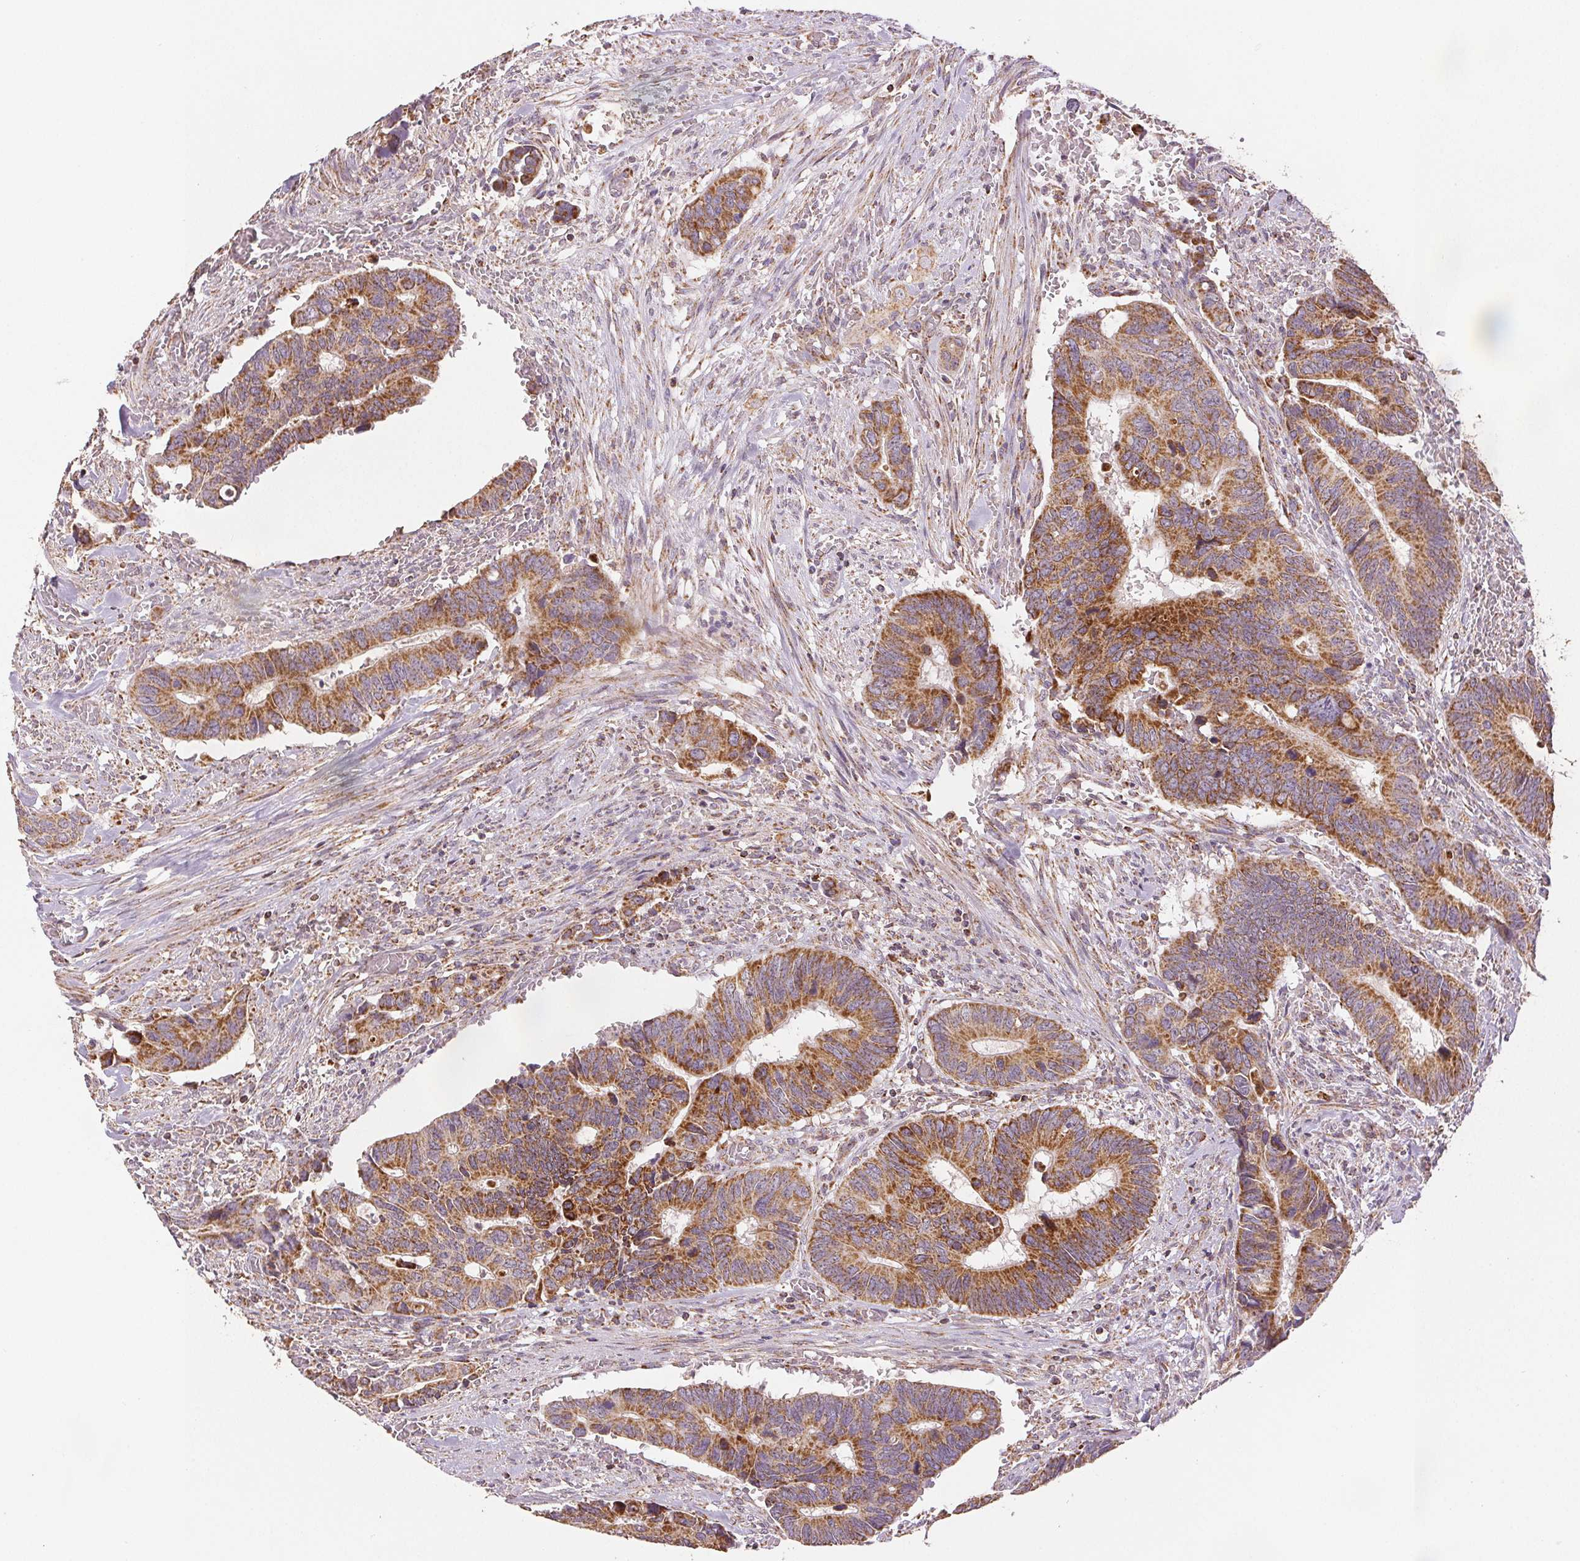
{"staining": {"intensity": "strong", "quantity": ">75%", "location": "cytoplasmic/membranous"}, "tissue": "colorectal cancer", "cell_type": "Tumor cells", "image_type": "cancer", "snomed": [{"axis": "morphology", "description": "Adenocarcinoma, NOS"}, {"axis": "topography", "description": "Colon"}], "caption": "Colorectal adenocarcinoma stained with DAB (3,3'-diaminobenzidine) immunohistochemistry displays high levels of strong cytoplasmic/membranous positivity in about >75% of tumor cells.", "gene": "SDHB", "patient": {"sex": "male", "age": 49}}